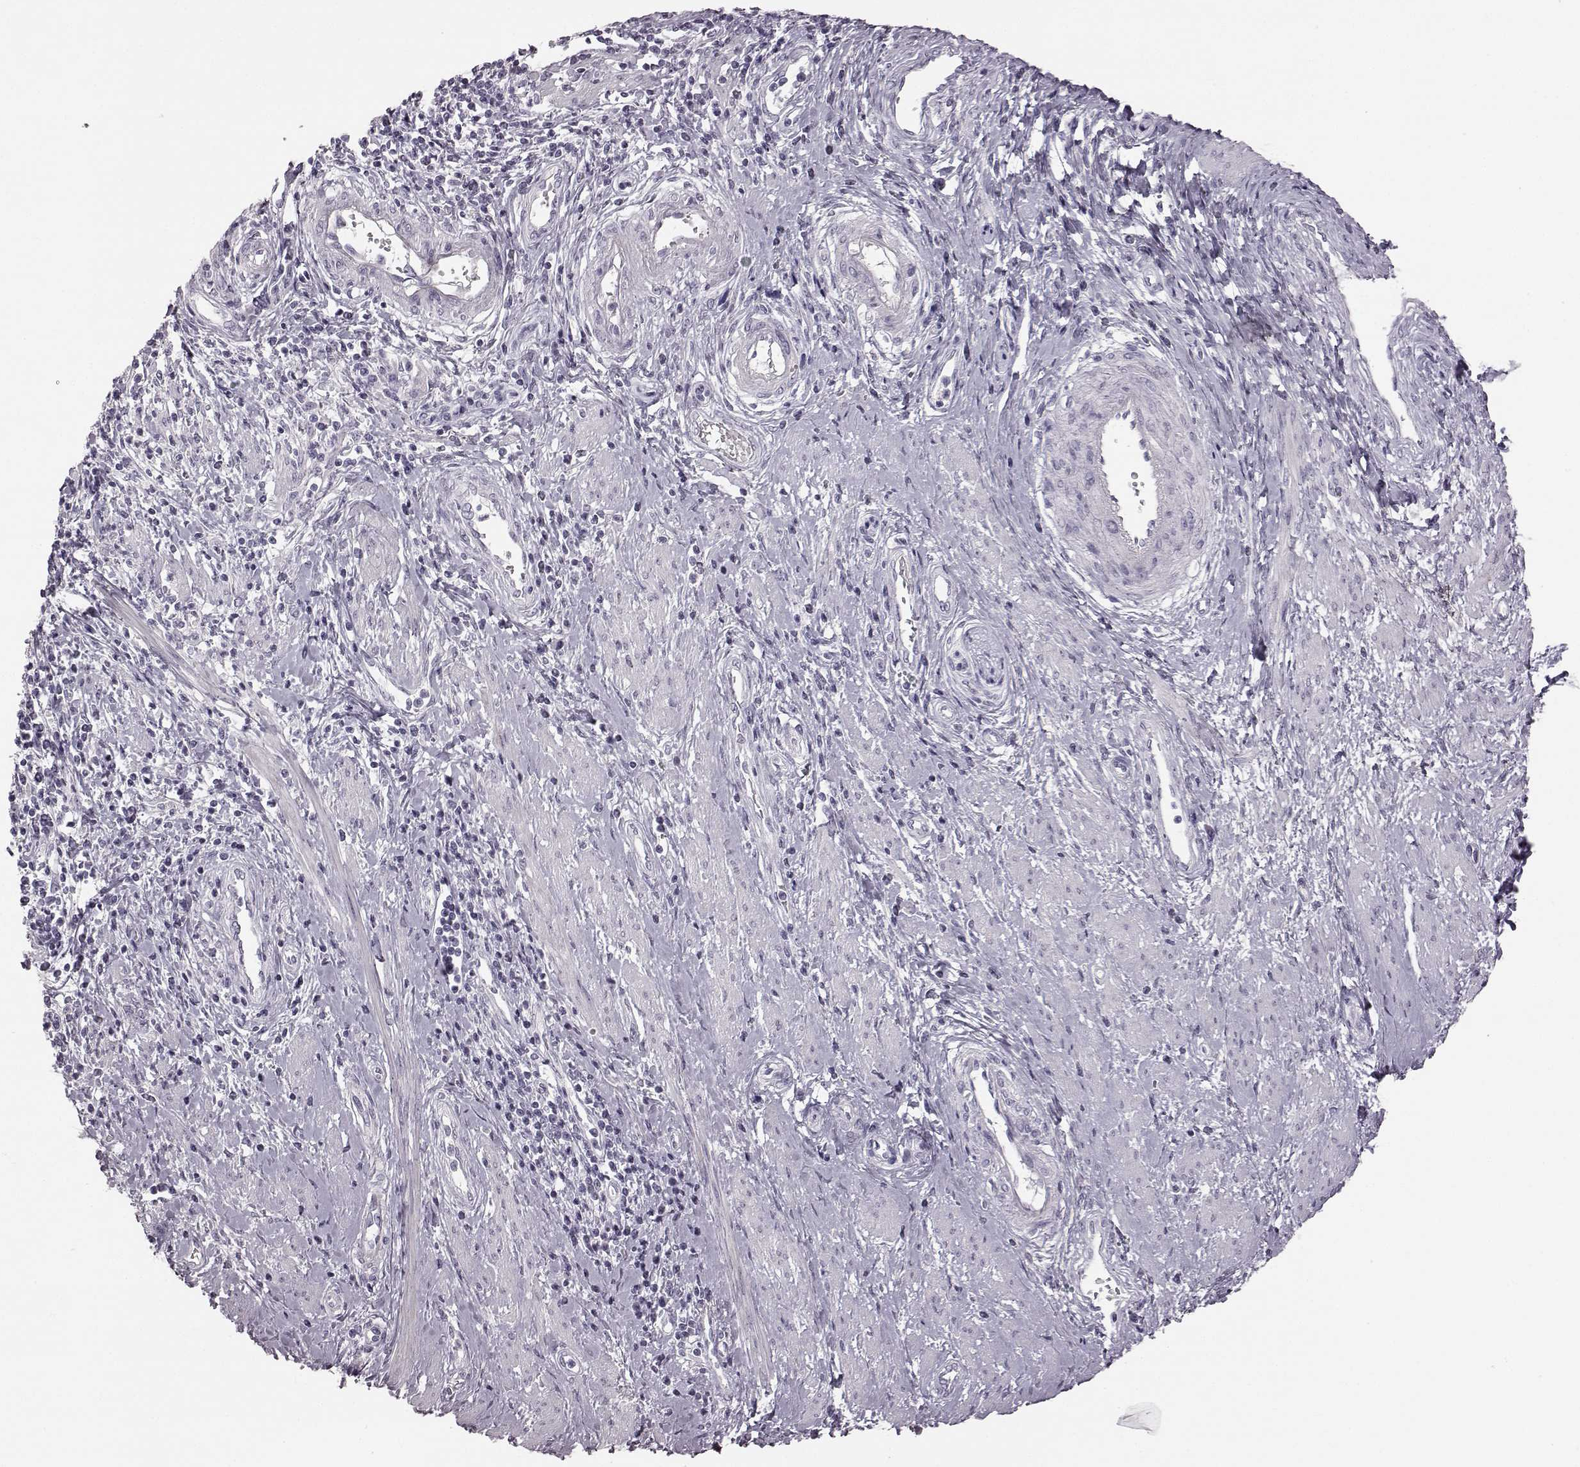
{"staining": {"intensity": "negative", "quantity": "none", "location": "none"}, "tissue": "cervical cancer", "cell_type": "Tumor cells", "image_type": "cancer", "snomed": [{"axis": "morphology", "description": "Squamous cell carcinoma, NOS"}, {"axis": "topography", "description": "Cervix"}], "caption": "An immunohistochemistry histopathology image of cervical cancer is shown. There is no staining in tumor cells of cervical cancer. The staining was performed using DAB (3,3'-diaminobenzidine) to visualize the protein expression in brown, while the nuclei were stained in blue with hematoxylin (Magnification: 20x).", "gene": "ZNF433", "patient": {"sex": "female", "age": 26}}